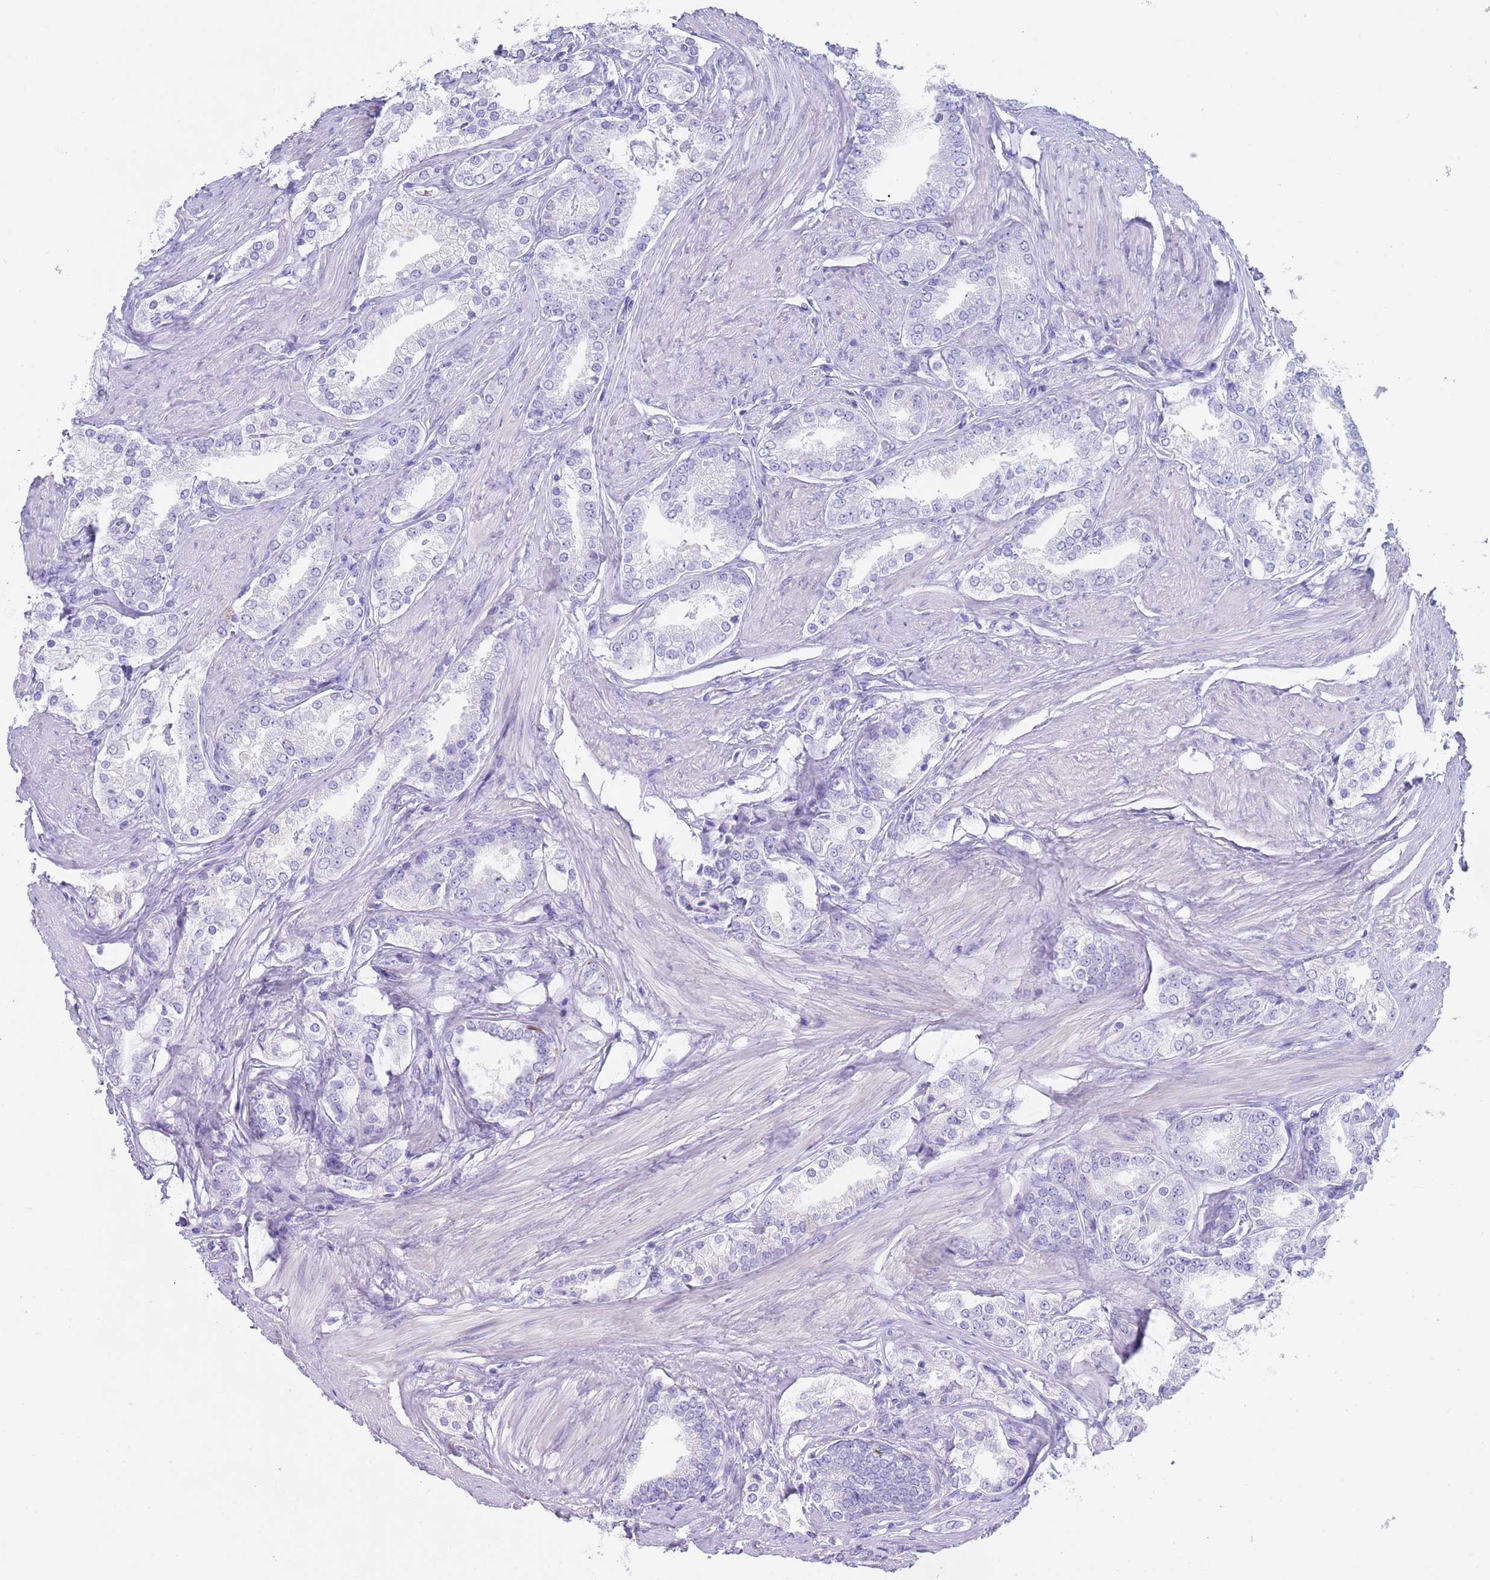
{"staining": {"intensity": "negative", "quantity": "none", "location": "none"}, "tissue": "prostate cancer", "cell_type": "Tumor cells", "image_type": "cancer", "snomed": [{"axis": "morphology", "description": "Adenocarcinoma, High grade"}, {"axis": "topography", "description": "Prostate"}], "caption": "Tumor cells show no significant protein staining in prostate high-grade adenocarcinoma. Brightfield microscopy of IHC stained with DAB (brown) and hematoxylin (blue), captured at high magnification.", "gene": "CPXM2", "patient": {"sex": "male", "age": 71}}